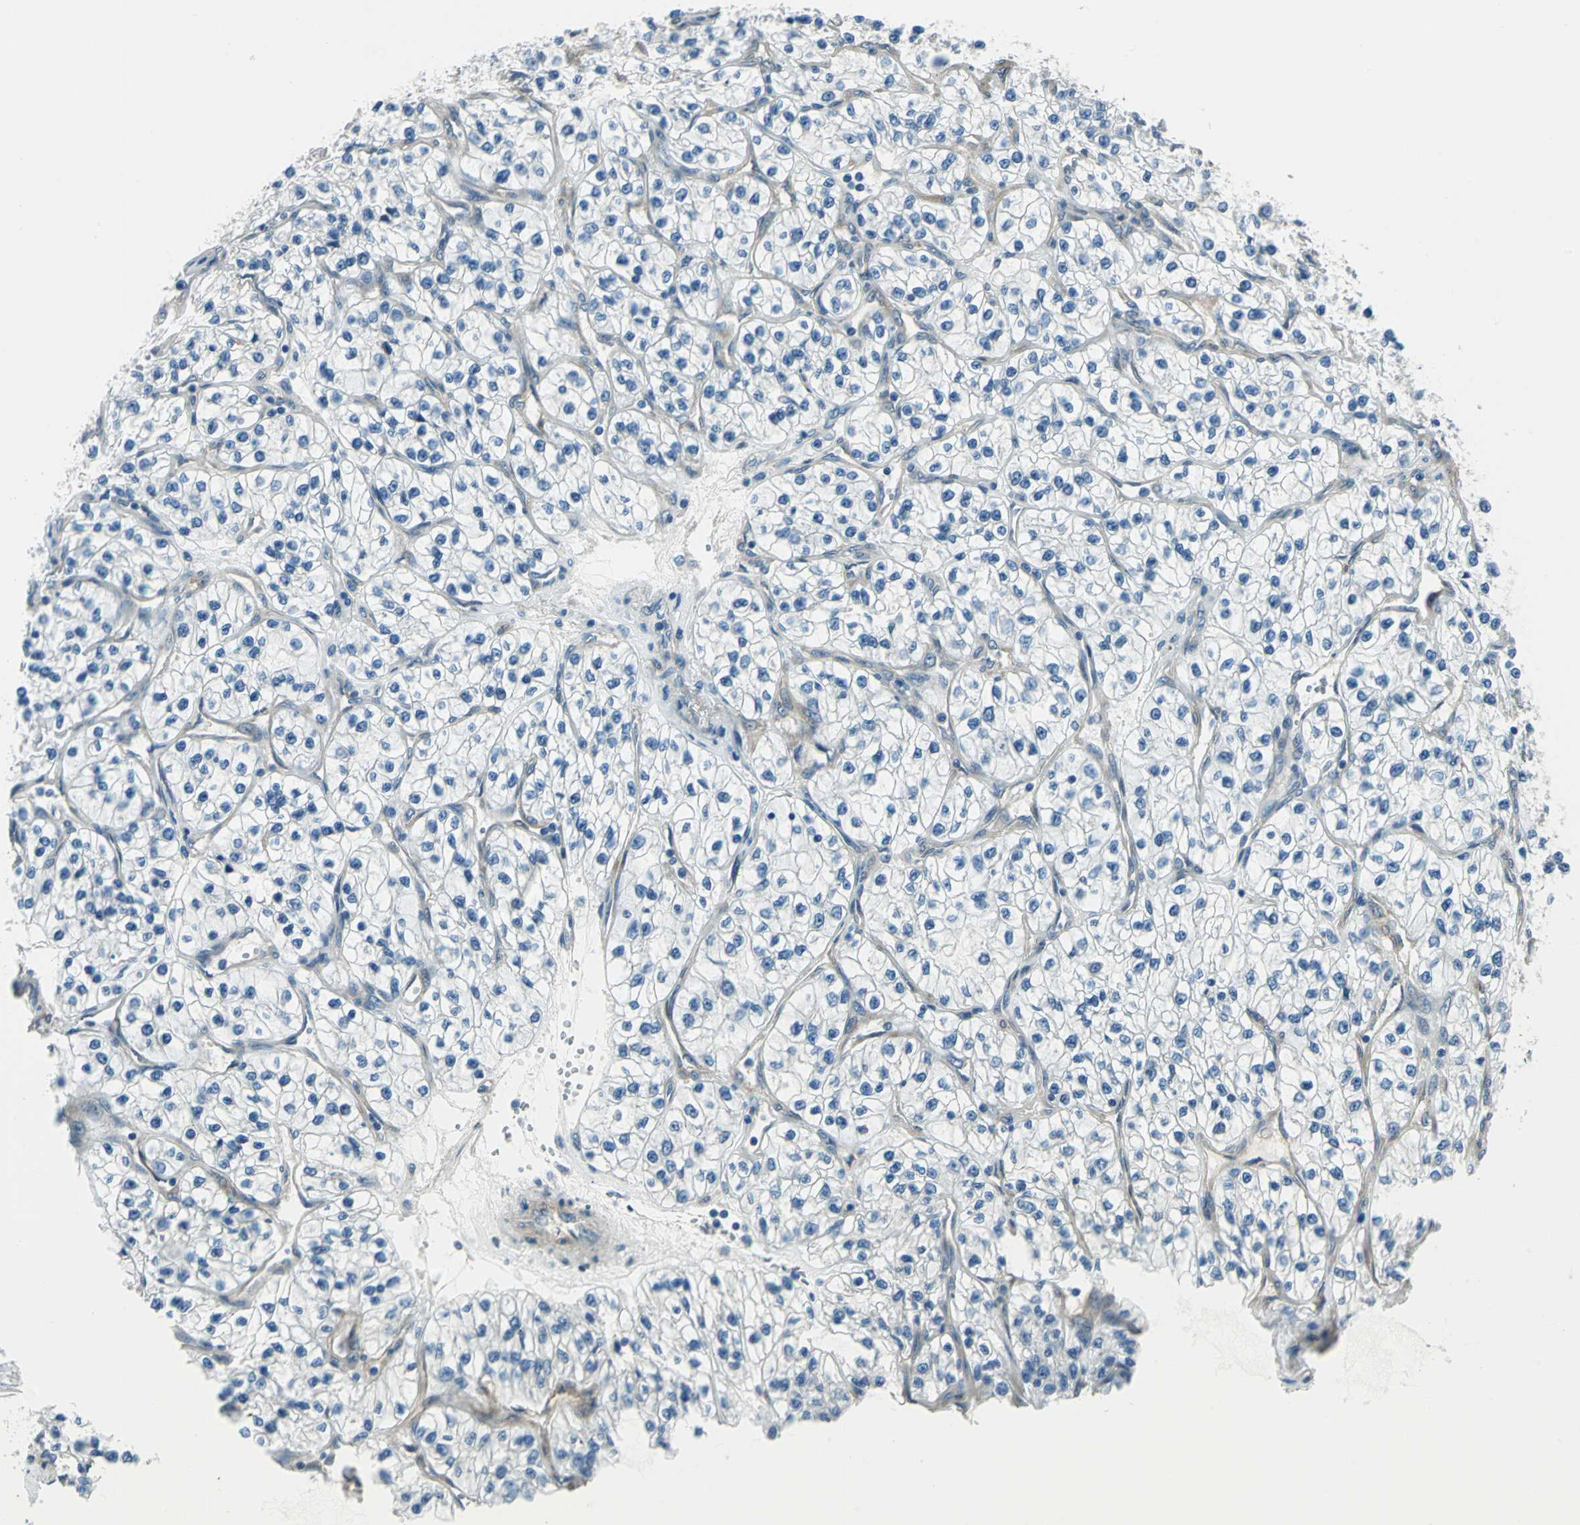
{"staining": {"intensity": "negative", "quantity": "none", "location": "none"}, "tissue": "renal cancer", "cell_type": "Tumor cells", "image_type": "cancer", "snomed": [{"axis": "morphology", "description": "Adenocarcinoma, NOS"}, {"axis": "topography", "description": "Kidney"}], "caption": "The immunohistochemistry (IHC) image has no significant staining in tumor cells of renal adenocarcinoma tissue.", "gene": "CDC42EP1", "patient": {"sex": "female", "age": 57}}